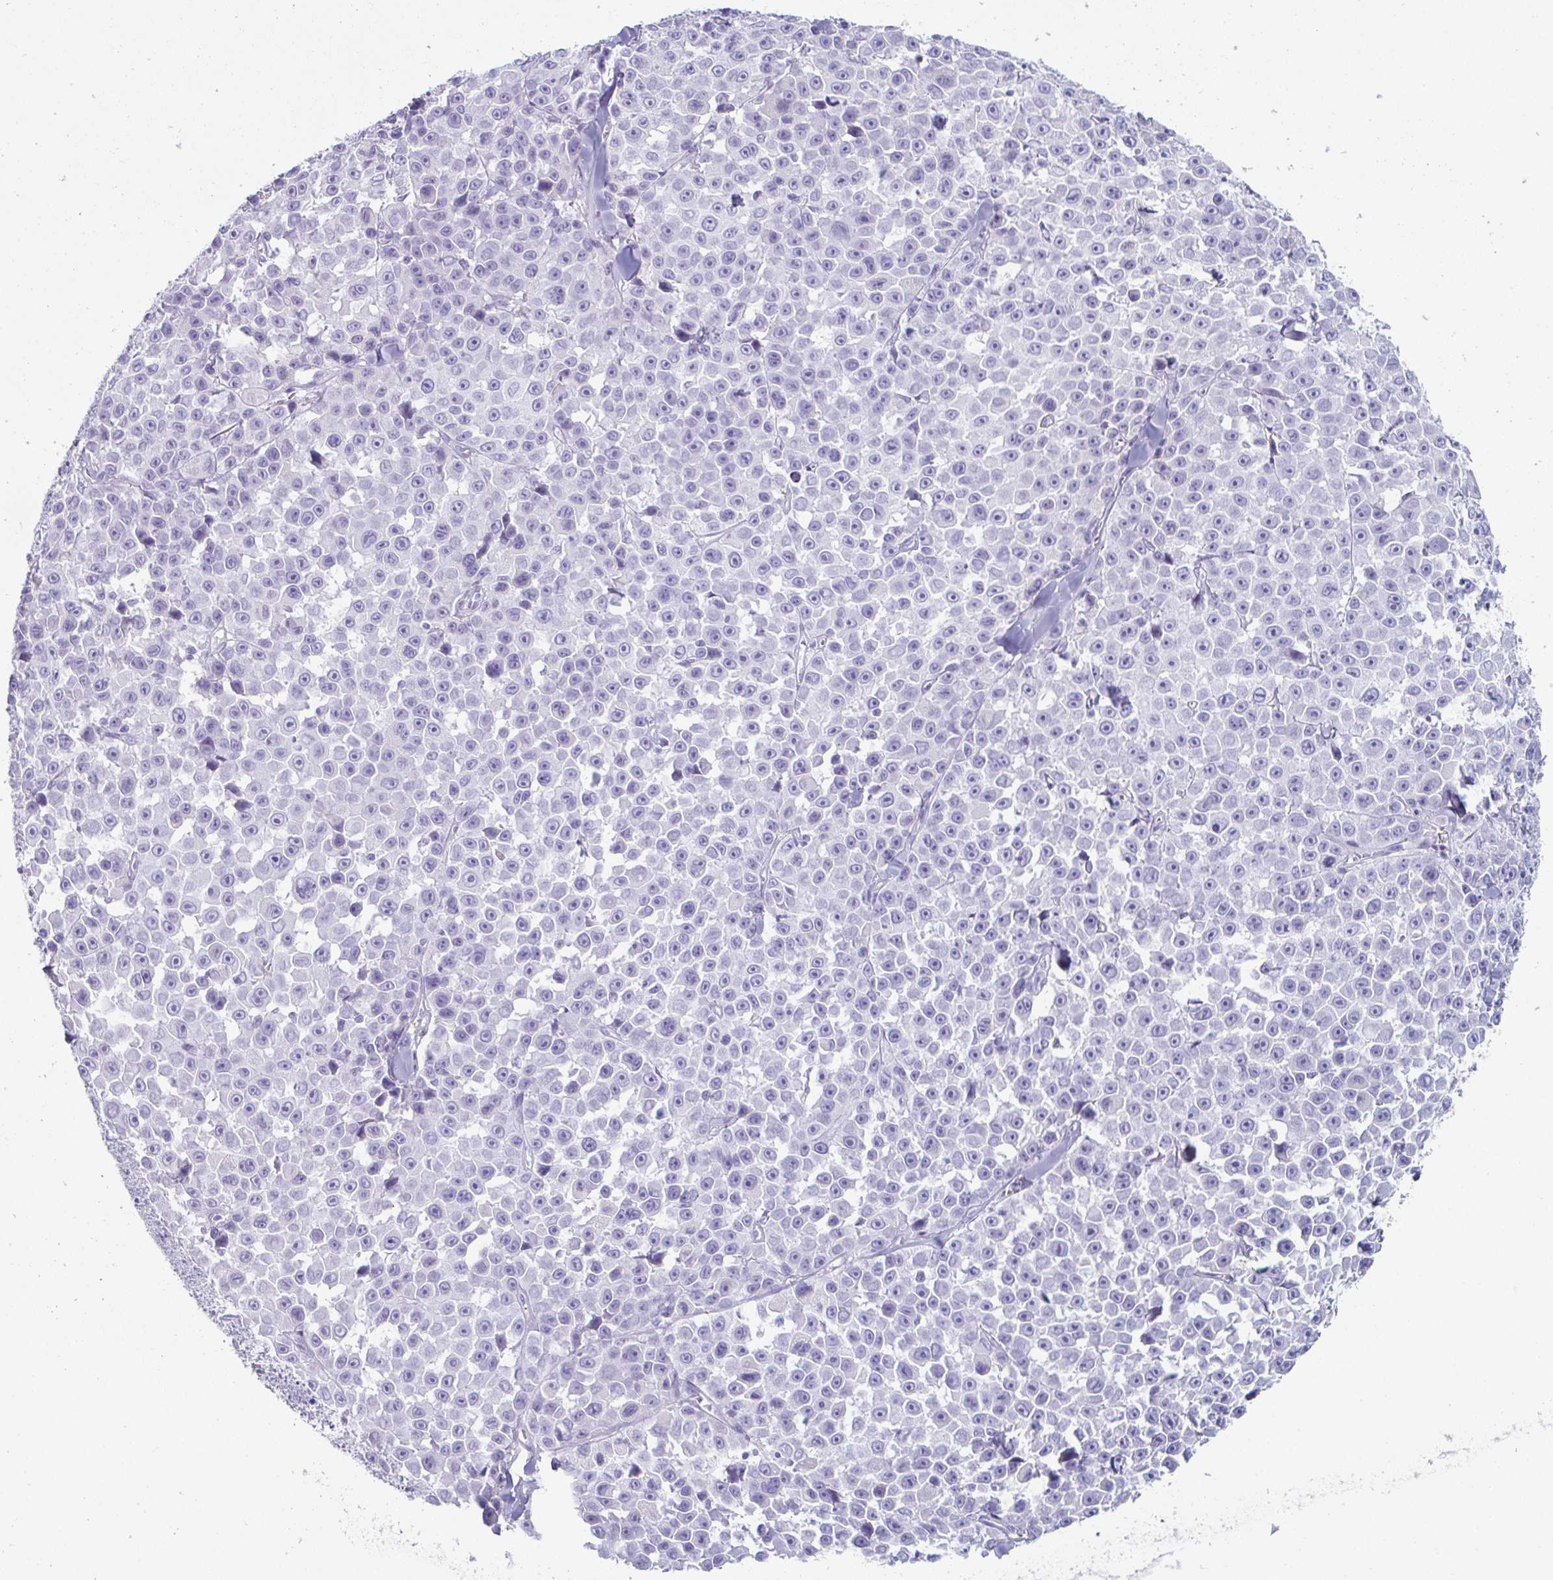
{"staining": {"intensity": "negative", "quantity": "none", "location": "none"}, "tissue": "melanoma", "cell_type": "Tumor cells", "image_type": "cancer", "snomed": [{"axis": "morphology", "description": "Malignant melanoma, NOS"}, {"axis": "topography", "description": "Skin"}], "caption": "DAB immunohistochemical staining of human malignant melanoma exhibits no significant expression in tumor cells. (DAB (3,3'-diaminobenzidine) immunohistochemistry (IHC) visualized using brightfield microscopy, high magnification).", "gene": "CREG2", "patient": {"sex": "female", "age": 66}}